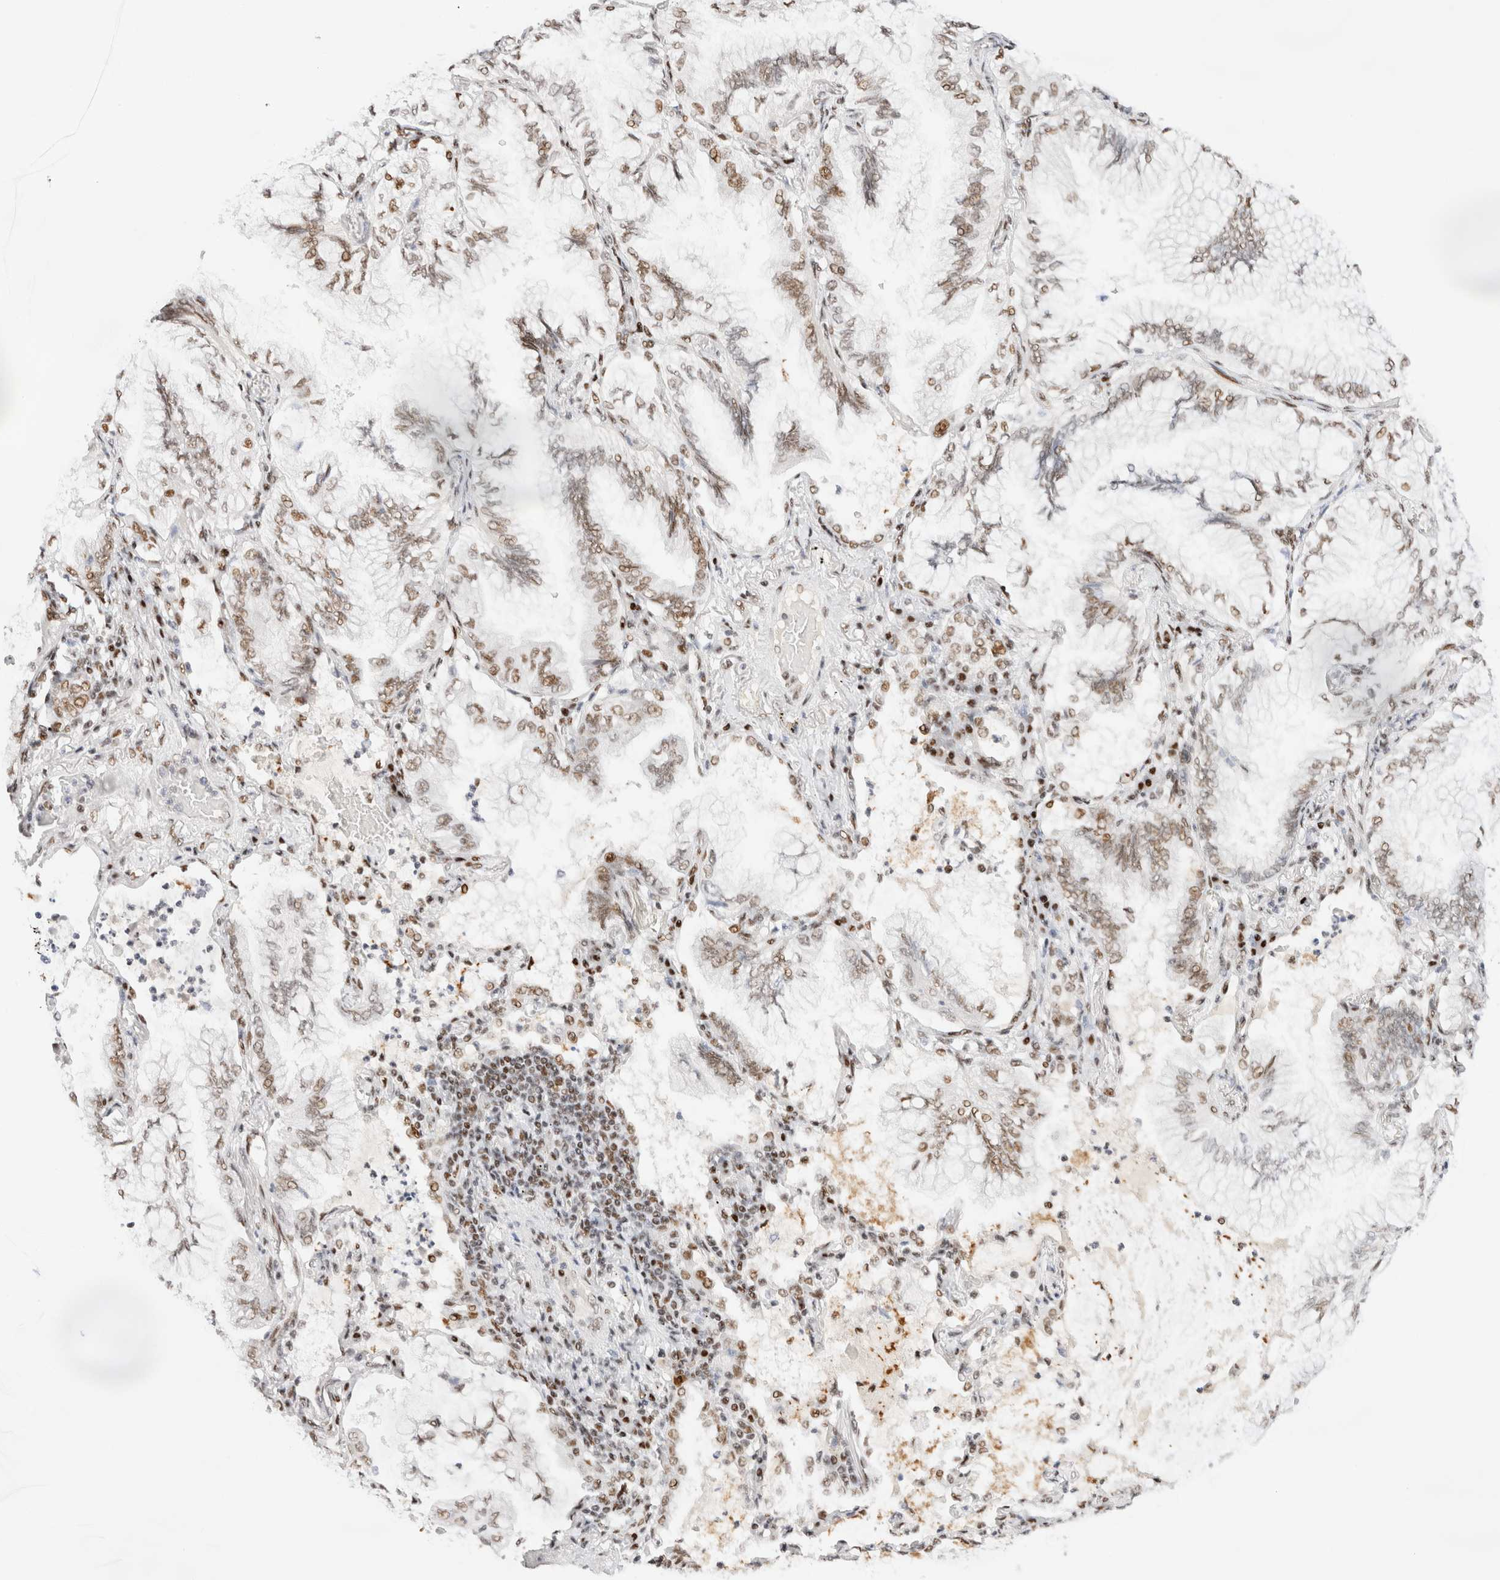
{"staining": {"intensity": "strong", "quantity": "<25%", "location": "nuclear"}, "tissue": "lung cancer", "cell_type": "Tumor cells", "image_type": "cancer", "snomed": [{"axis": "morphology", "description": "Adenocarcinoma, NOS"}, {"axis": "topography", "description": "Lung"}], "caption": "Immunohistochemistry (IHC) (DAB) staining of human lung cancer displays strong nuclear protein staining in approximately <25% of tumor cells.", "gene": "ZNF282", "patient": {"sex": "female", "age": 70}}